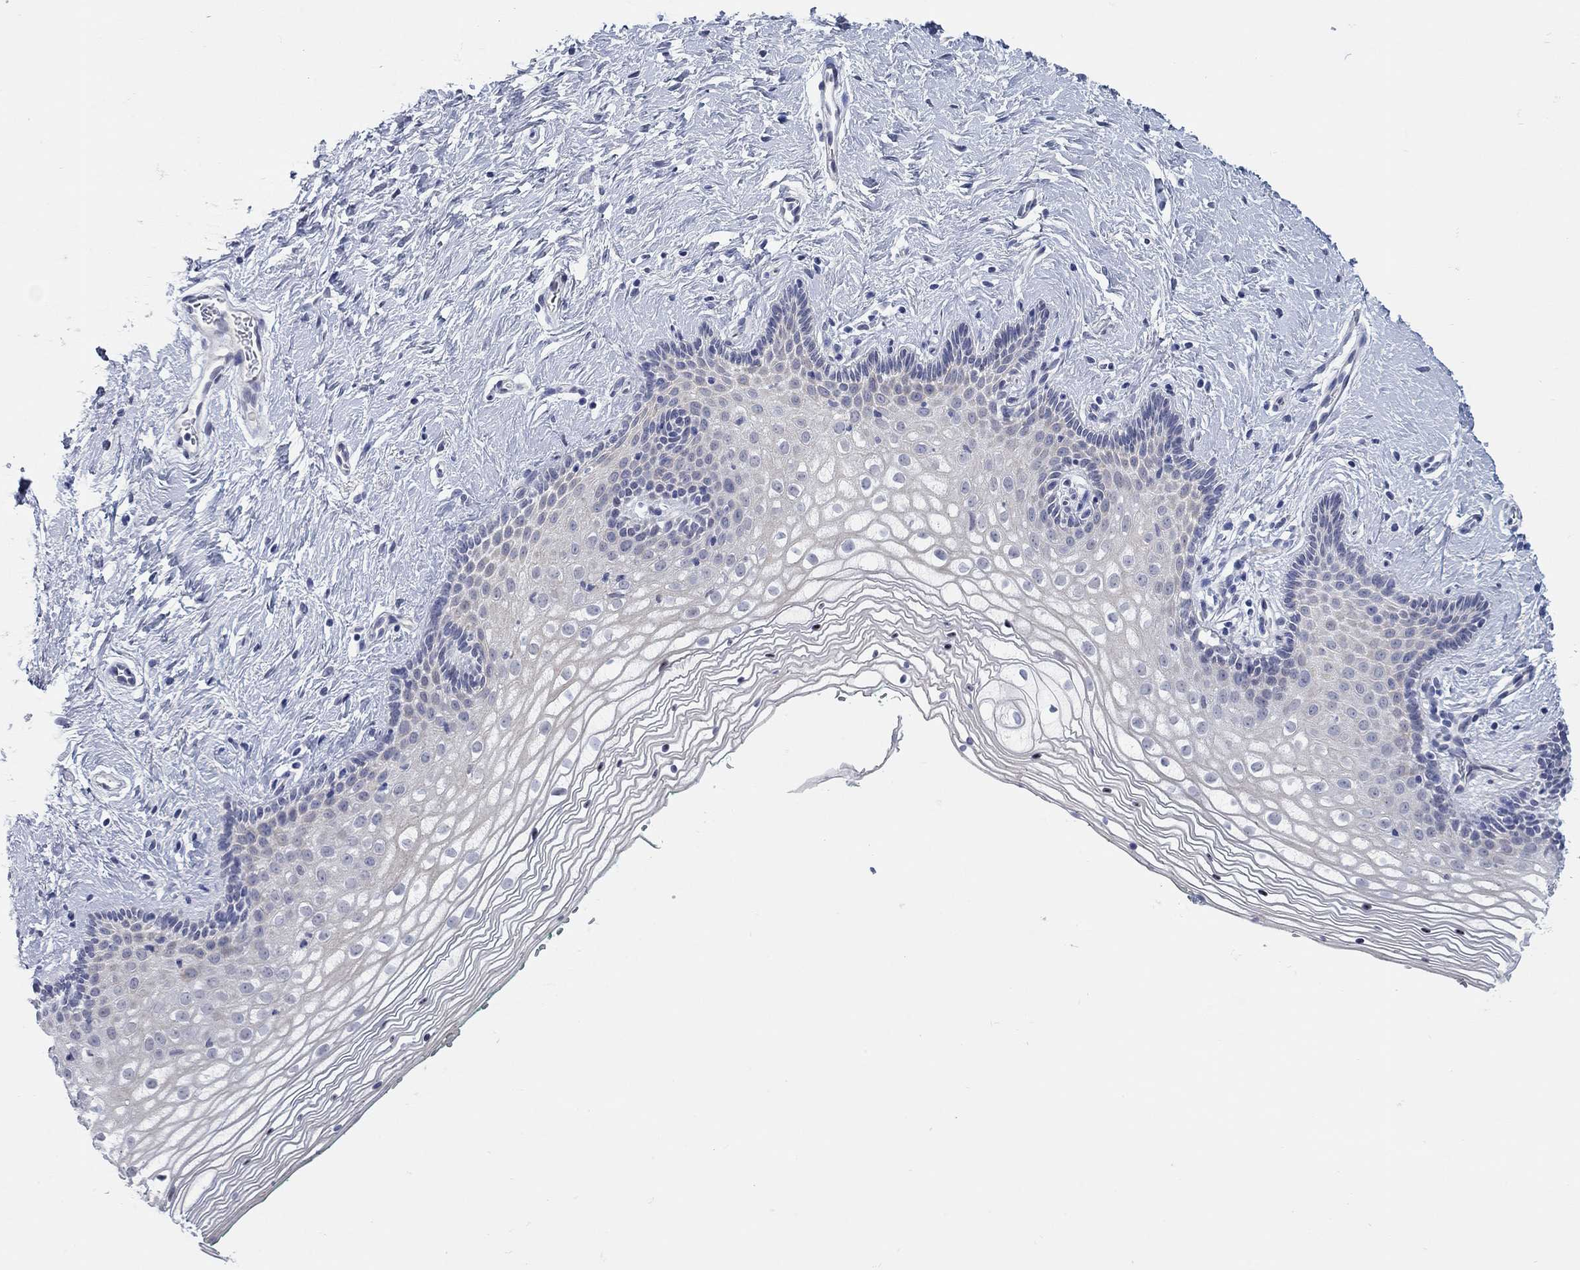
{"staining": {"intensity": "negative", "quantity": "none", "location": "none"}, "tissue": "vagina", "cell_type": "Squamous epithelial cells", "image_type": "normal", "snomed": [{"axis": "morphology", "description": "Normal tissue, NOS"}, {"axis": "topography", "description": "Vagina"}], "caption": "Human vagina stained for a protein using immunohistochemistry (IHC) demonstrates no positivity in squamous epithelial cells.", "gene": "WASF3", "patient": {"sex": "female", "age": 36}}